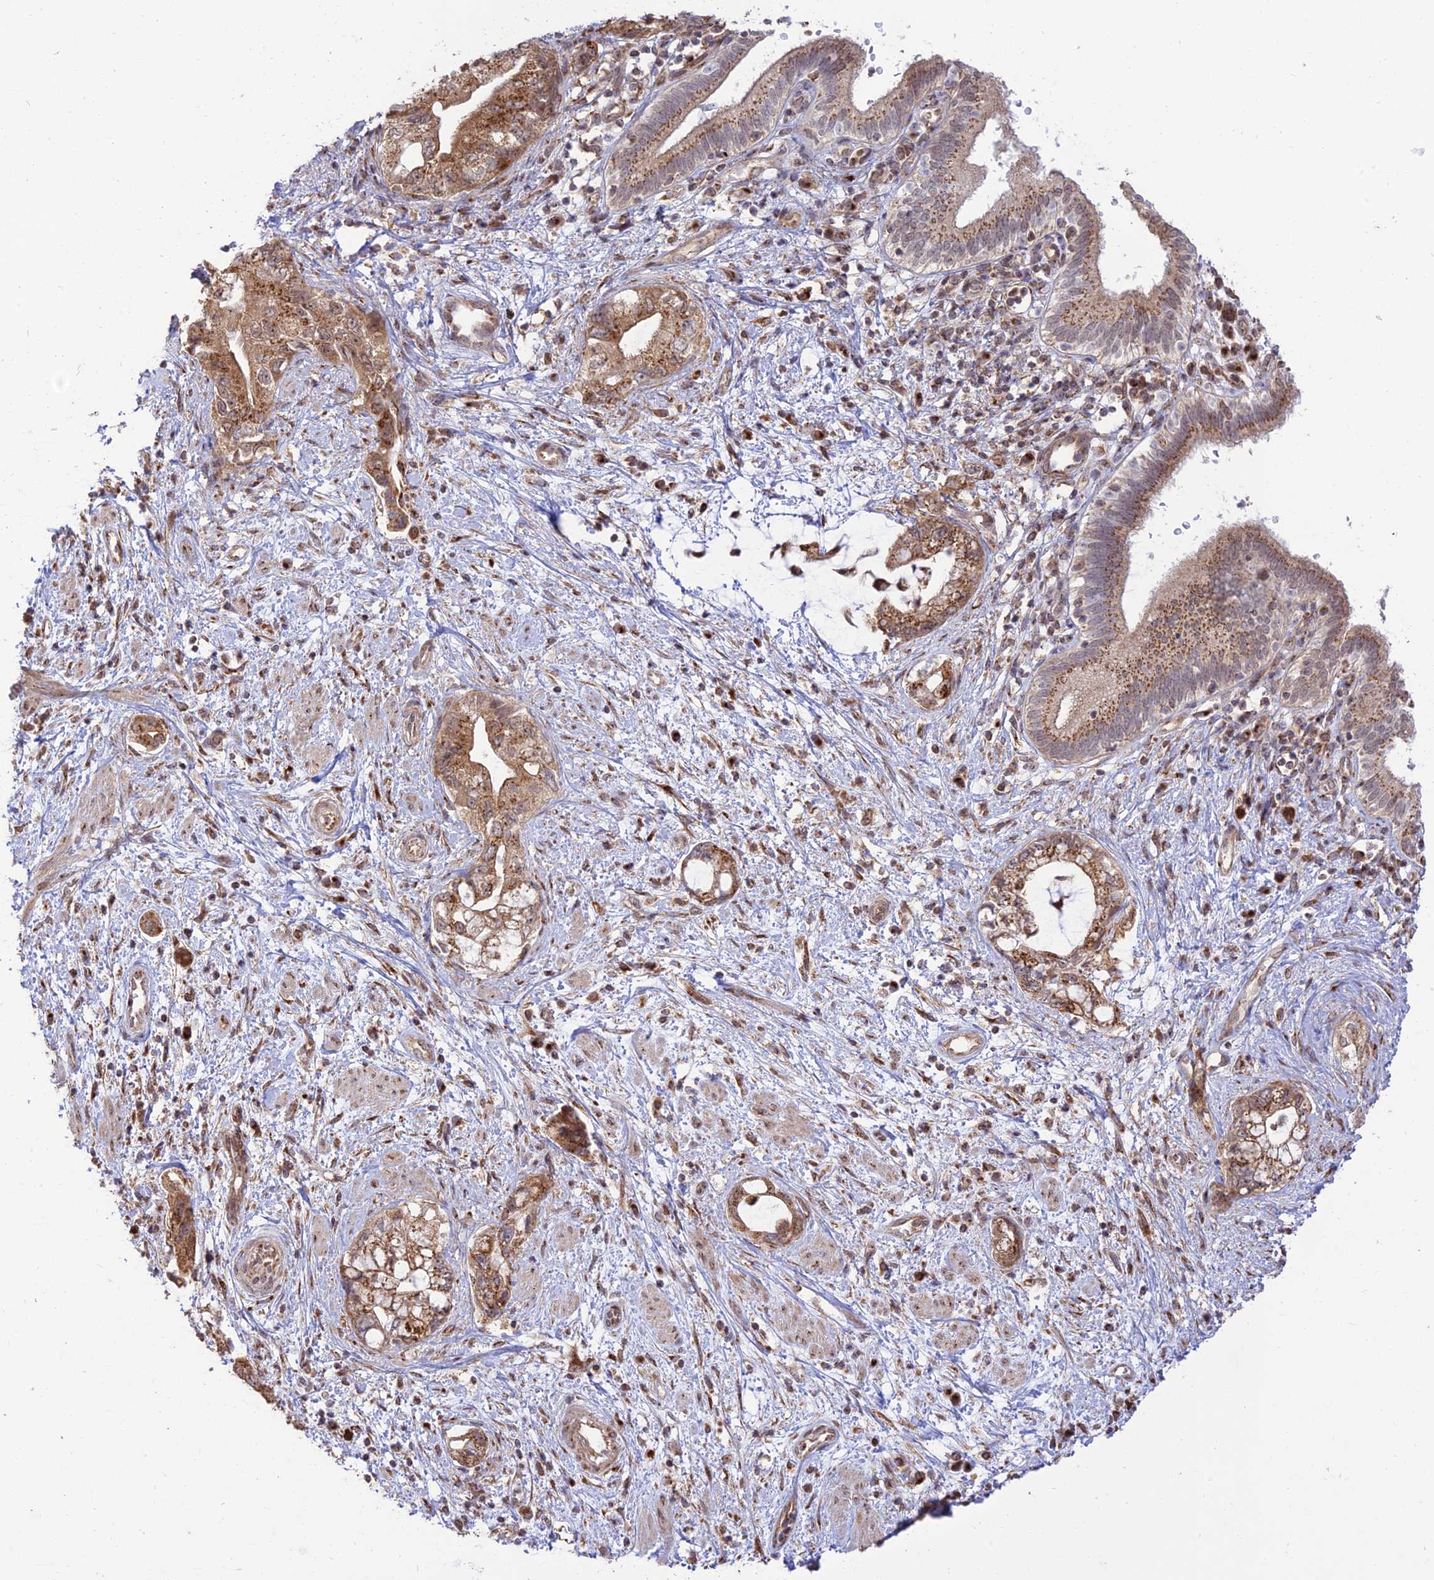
{"staining": {"intensity": "moderate", "quantity": ">75%", "location": "cytoplasmic/membranous"}, "tissue": "pancreatic cancer", "cell_type": "Tumor cells", "image_type": "cancer", "snomed": [{"axis": "morphology", "description": "Adenocarcinoma, NOS"}, {"axis": "topography", "description": "Pancreas"}], "caption": "Pancreatic cancer (adenocarcinoma) stained with DAB immunohistochemistry (IHC) demonstrates medium levels of moderate cytoplasmic/membranous staining in approximately >75% of tumor cells. Using DAB (3,3'-diaminobenzidine) (brown) and hematoxylin (blue) stains, captured at high magnification using brightfield microscopy.", "gene": "GOLGA3", "patient": {"sex": "female", "age": 73}}